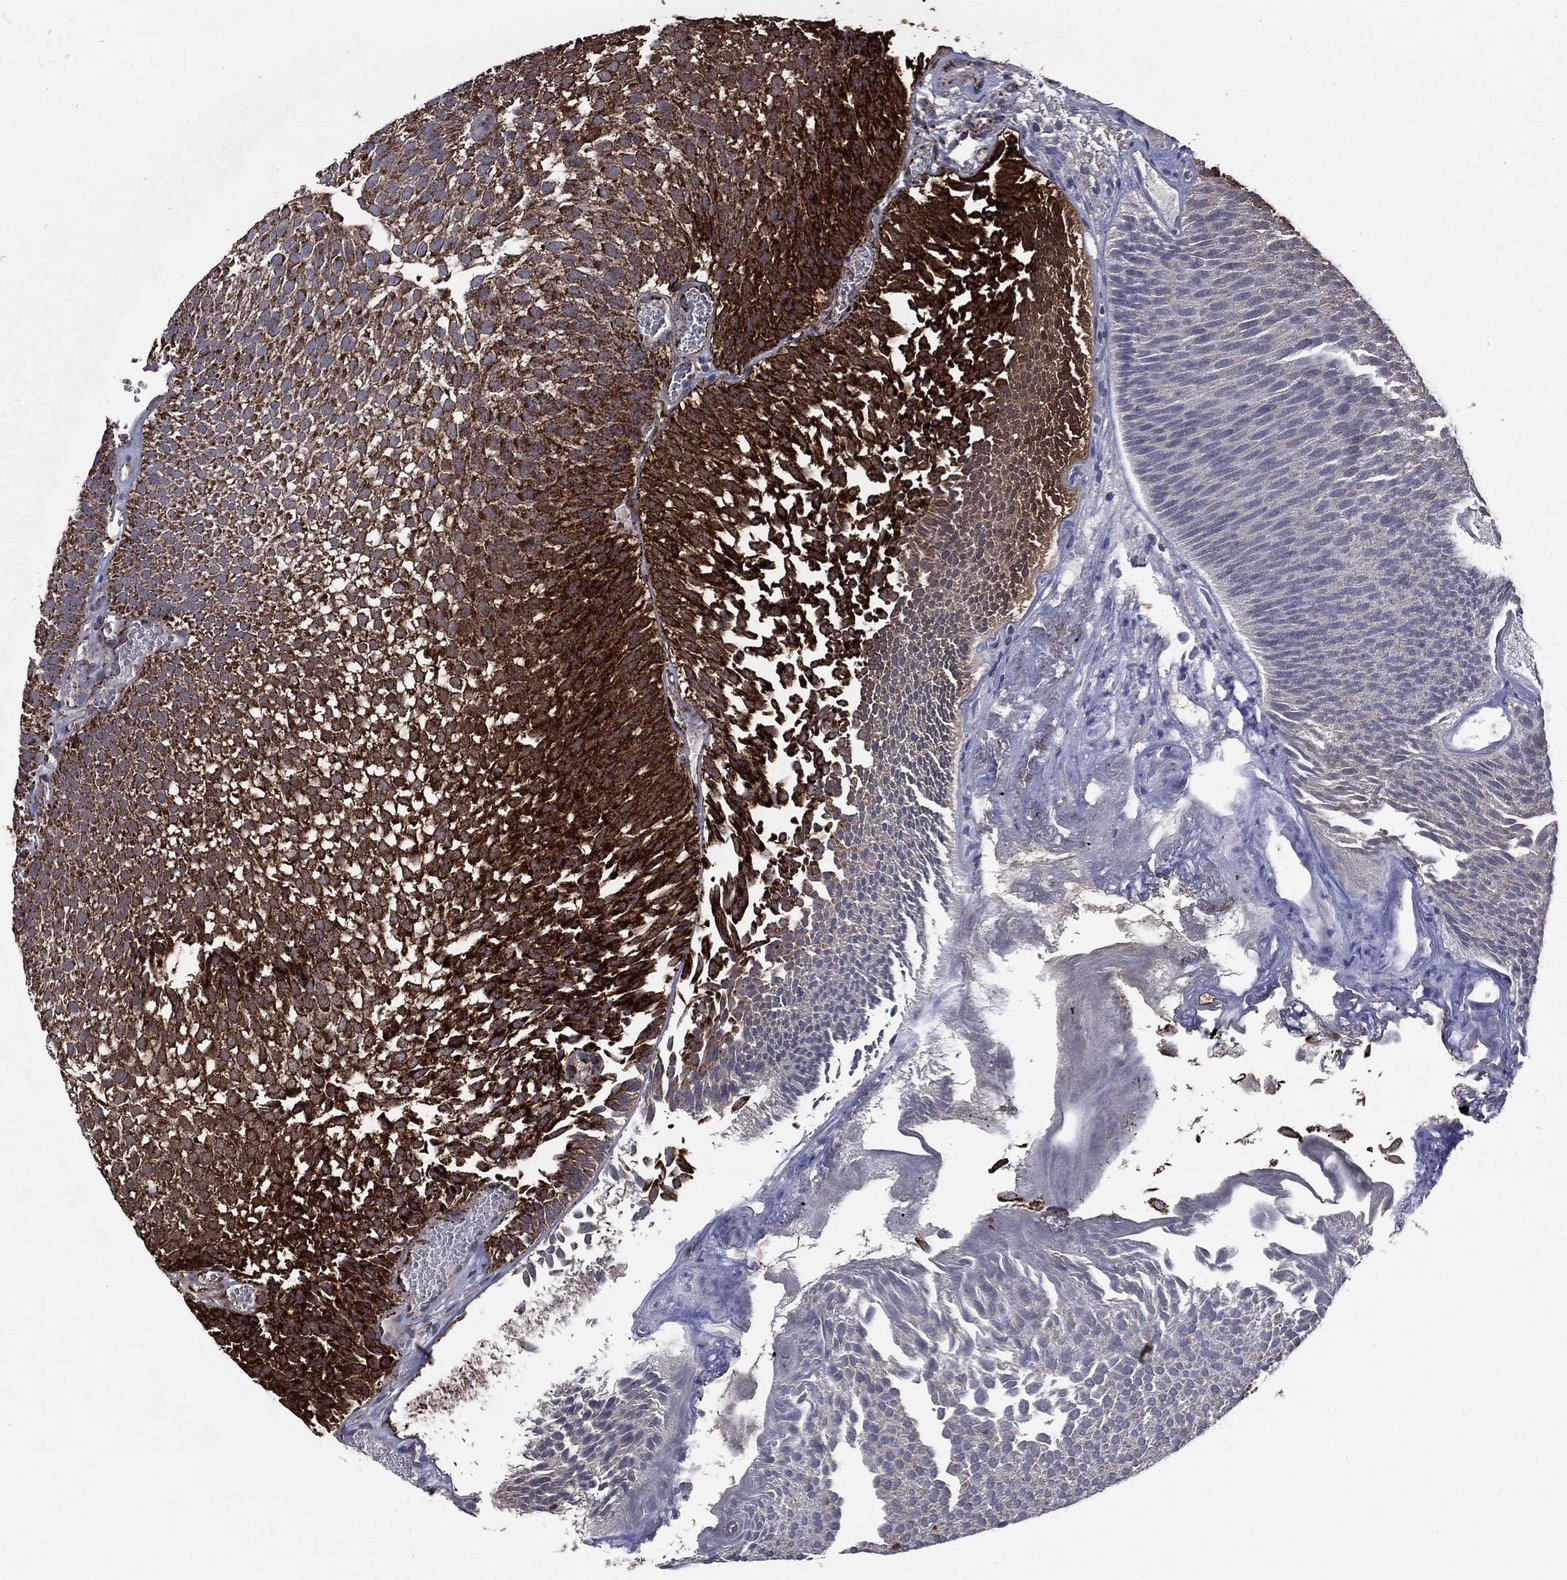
{"staining": {"intensity": "strong", "quantity": ">75%", "location": "cytoplasmic/membranous"}, "tissue": "urothelial cancer", "cell_type": "Tumor cells", "image_type": "cancer", "snomed": [{"axis": "morphology", "description": "Urothelial carcinoma, Low grade"}, {"axis": "topography", "description": "Urinary bladder"}], "caption": "Urothelial cancer was stained to show a protein in brown. There is high levels of strong cytoplasmic/membranous positivity in about >75% of tumor cells.", "gene": "GOT2", "patient": {"sex": "male", "age": 52}}